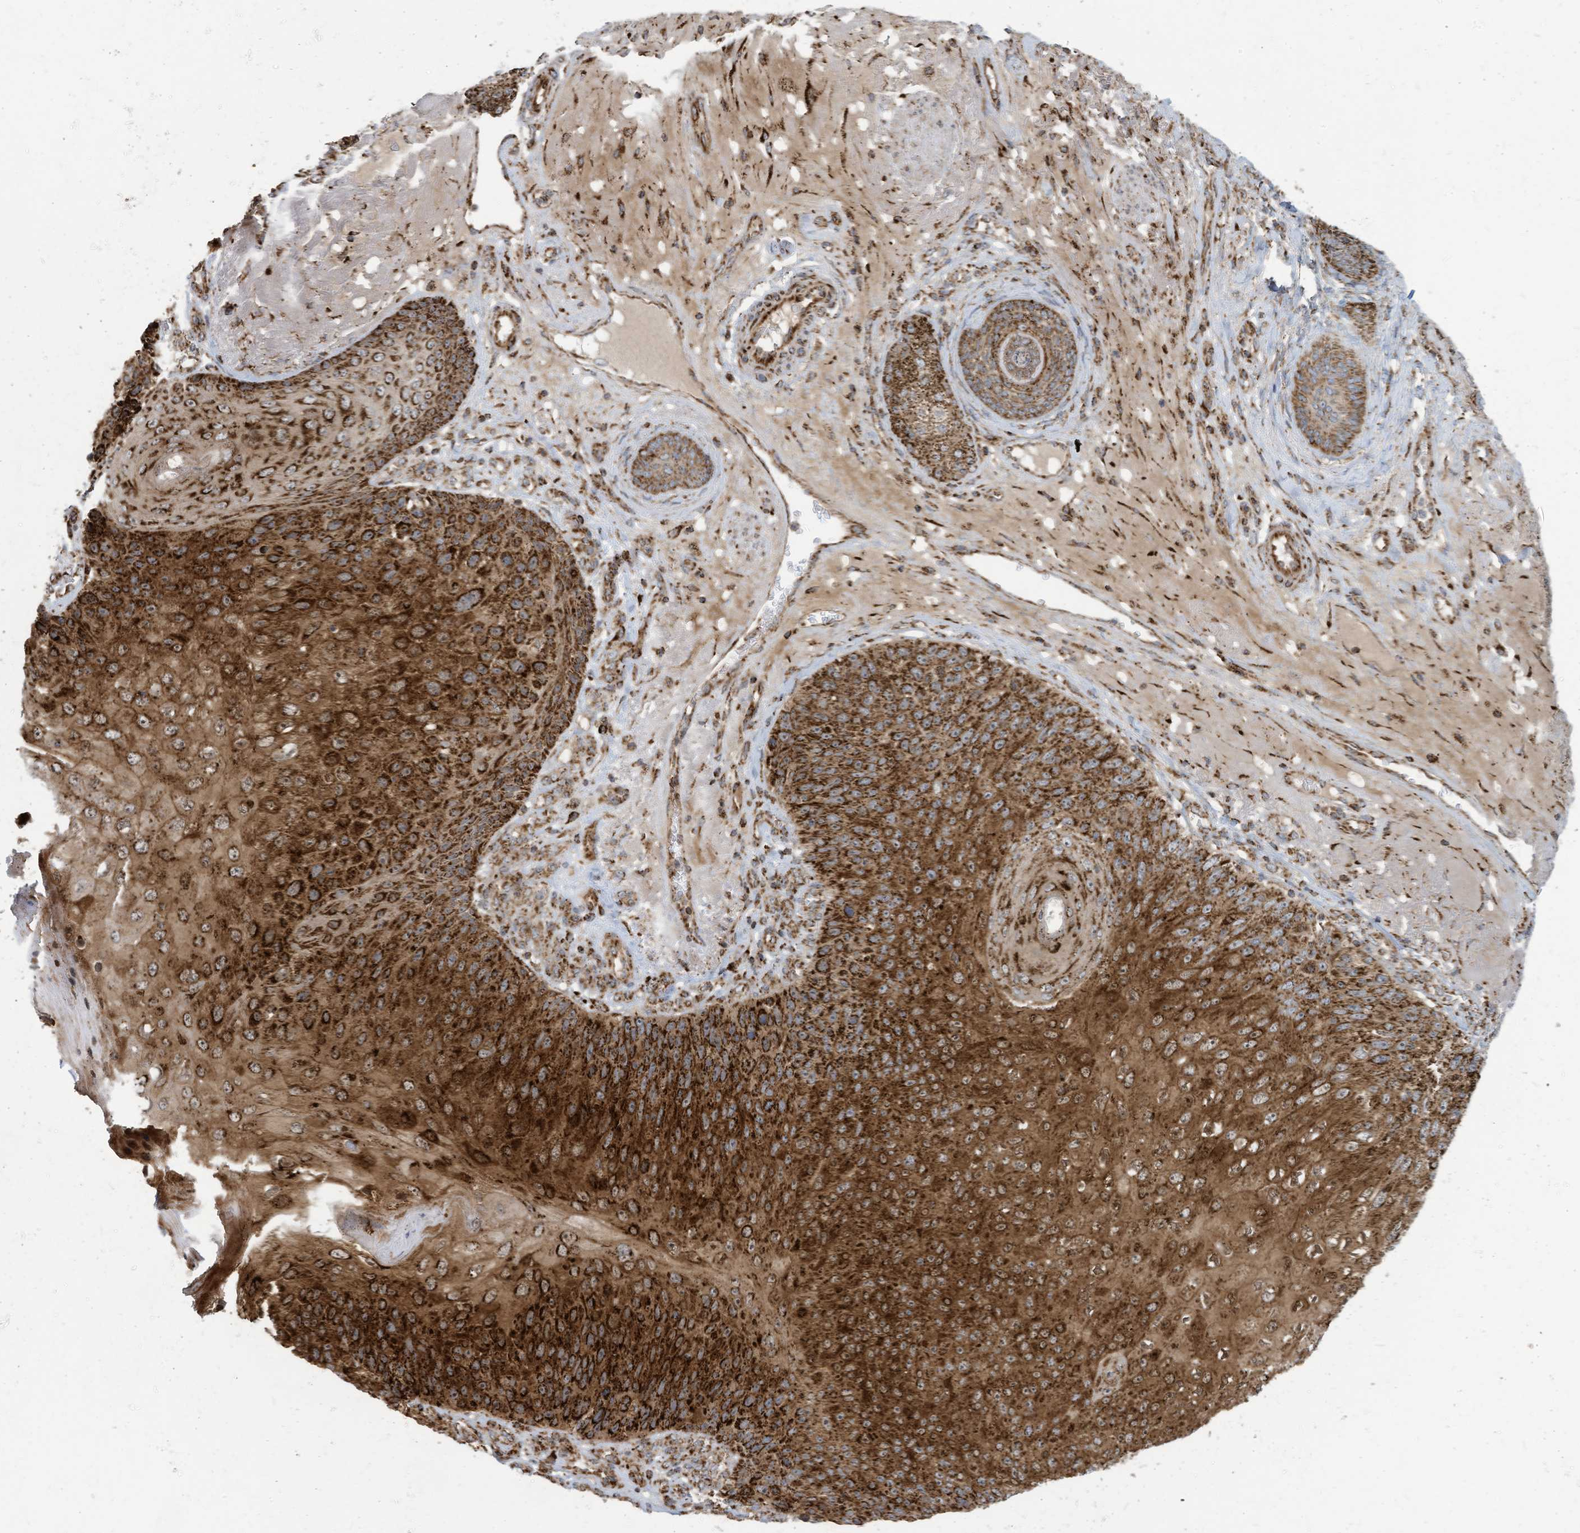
{"staining": {"intensity": "strong", "quantity": ">75%", "location": "cytoplasmic/membranous"}, "tissue": "skin cancer", "cell_type": "Tumor cells", "image_type": "cancer", "snomed": [{"axis": "morphology", "description": "Squamous cell carcinoma, NOS"}, {"axis": "topography", "description": "Skin"}], "caption": "A micrograph showing strong cytoplasmic/membranous expression in about >75% of tumor cells in skin cancer (squamous cell carcinoma), as visualized by brown immunohistochemical staining.", "gene": "COX10", "patient": {"sex": "female", "age": 88}}